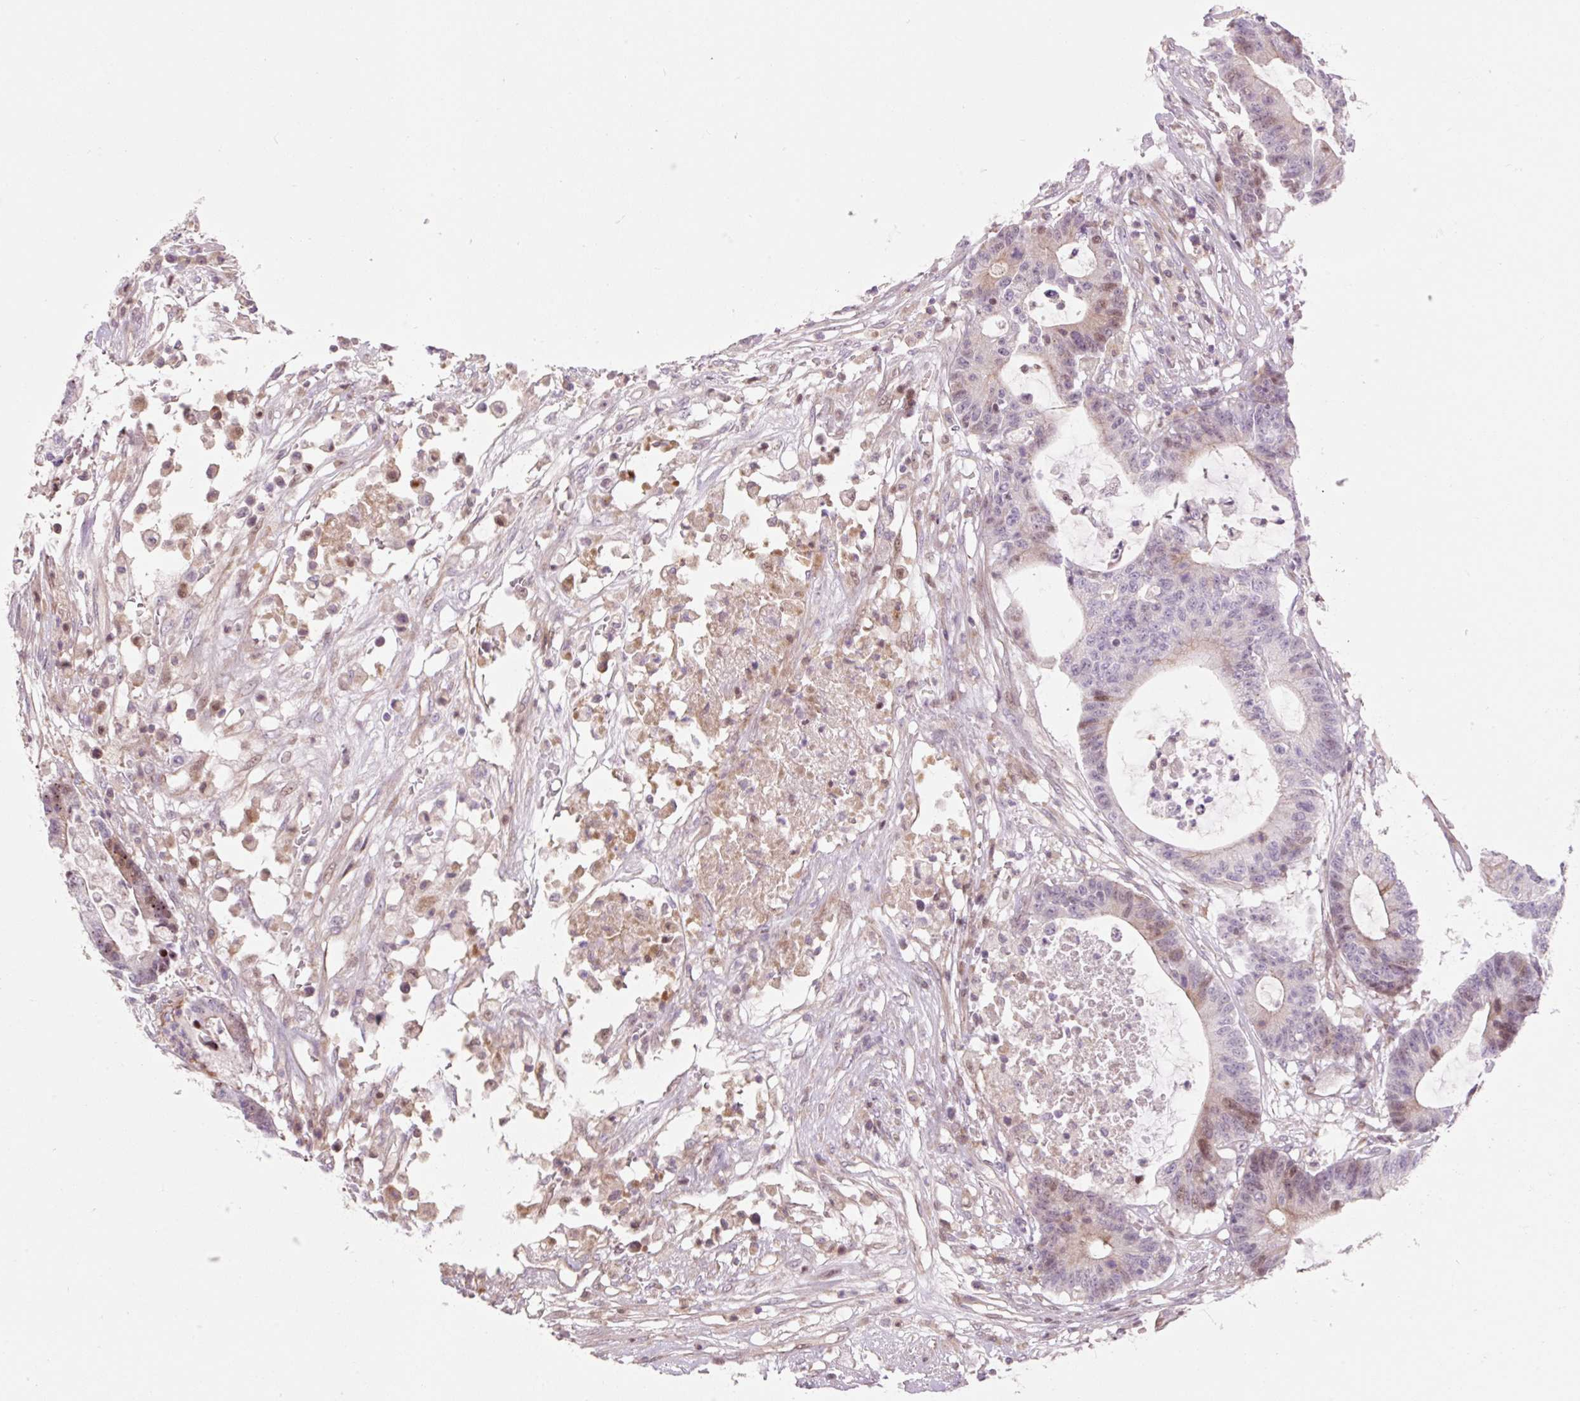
{"staining": {"intensity": "moderate", "quantity": "<25%", "location": "cytoplasmic/membranous,nuclear"}, "tissue": "colorectal cancer", "cell_type": "Tumor cells", "image_type": "cancer", "snomed": [{"axis": "morphology", "description": "Adenocarcinoma, NOS"}, {"axis": "topography", "description": "Colon"}], "caption": "Protein staining shows moderate cytoplasmic/membranous and nuclear positivity in approximately <25% of tumor cells in colorectal cancer.", "gene": "ZNF552", "patient": {"sex": "female", "age": 84}}